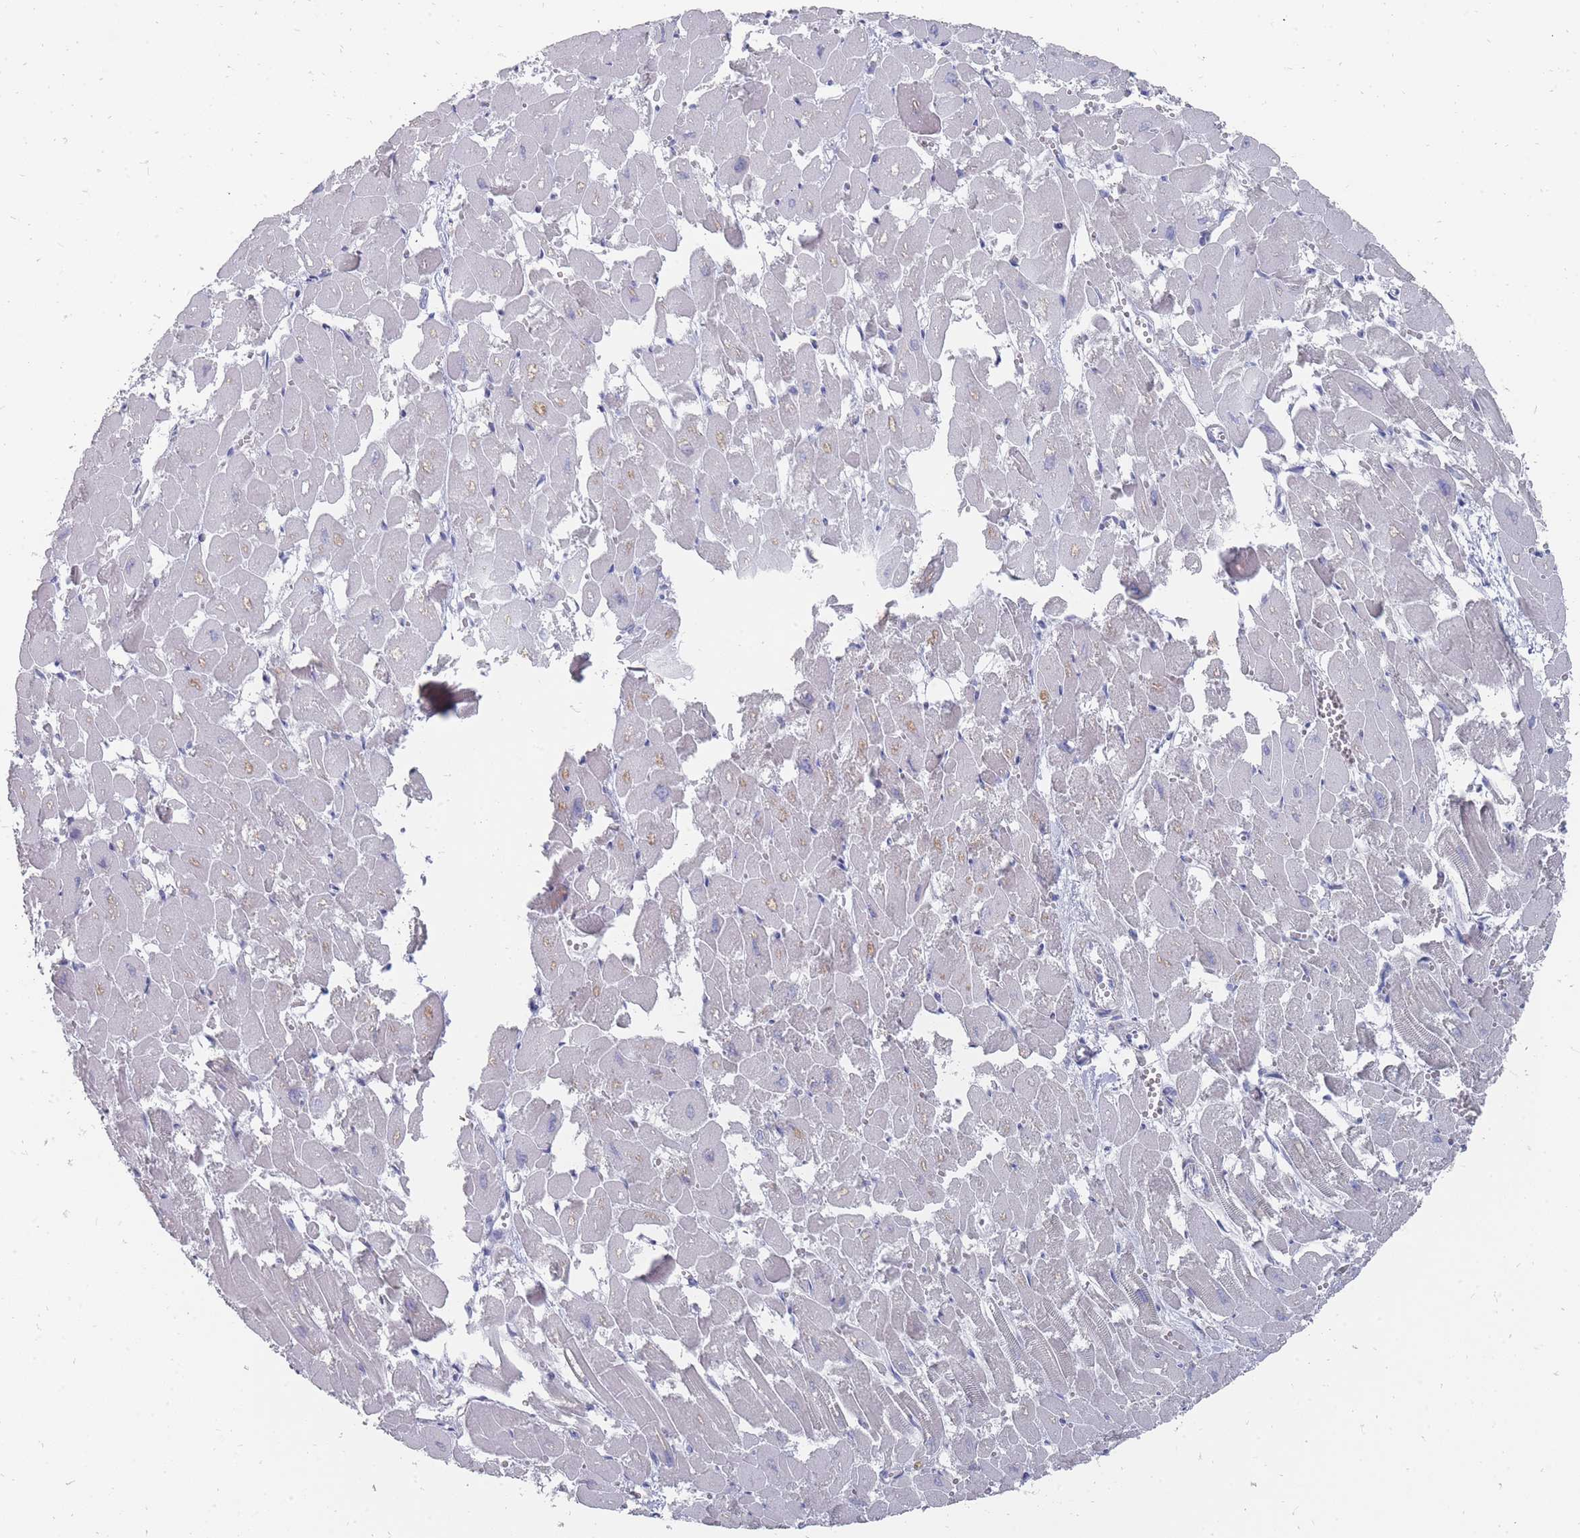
{"staining": {"intensity": "negative", "quantity": "none", "location": "none"}, "tissue": "heart muscle", "cell_type": "Cardiomyocytes", "image_type": "normal", "snomed": [{"axis": "morphology", "description": "Normal tissue, NOS"}, {"axis": "topography", "description": "Heart"}], "caption": "Immunohistochemistry (IHC) of benign human heart muscle exhibits no staining in cardiomyocytes. (IHC, brightfield microscopy, high magnification).", "gene": "OTULINL", "patient": {"sex": "male", "age": 54}}